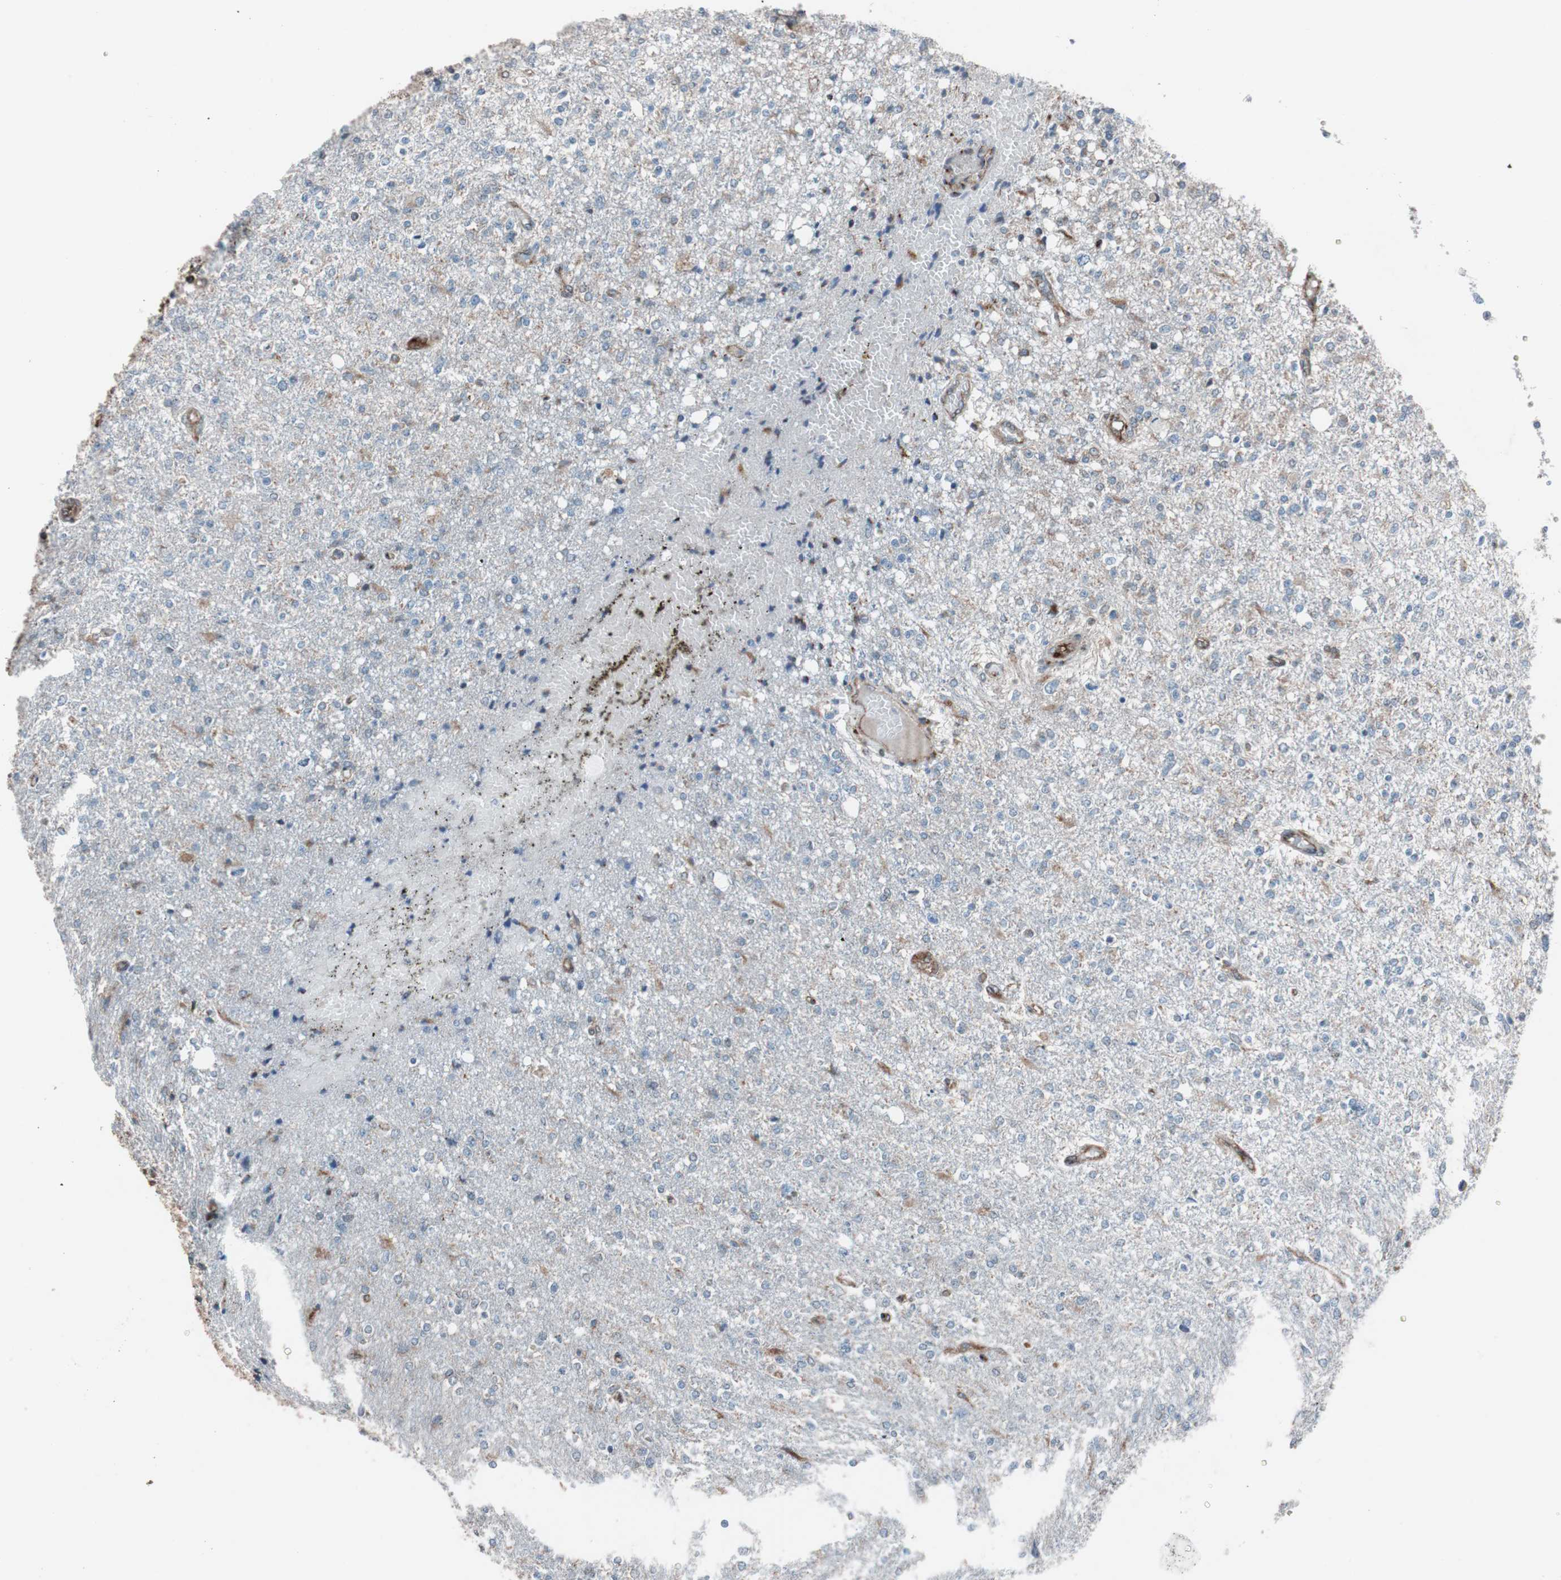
{"staining": {"intensity": "weak", "quantity": "<25%", "location": "cytoplasmic/membranous"}, "tissue": "glioma", "cell_type": "Tumor cells", "image_type": "cancer", "snomed": [{"axis": "morphology", "description": "Glioma, malignant, High grade"}, {"axis": "topography", "description": "Cerebral cortex"}], "caption": "Tumor cells show no significant protein expression in glioma.", "gene": "CCL14", "patient": {"sex": "male", "age": 76}}